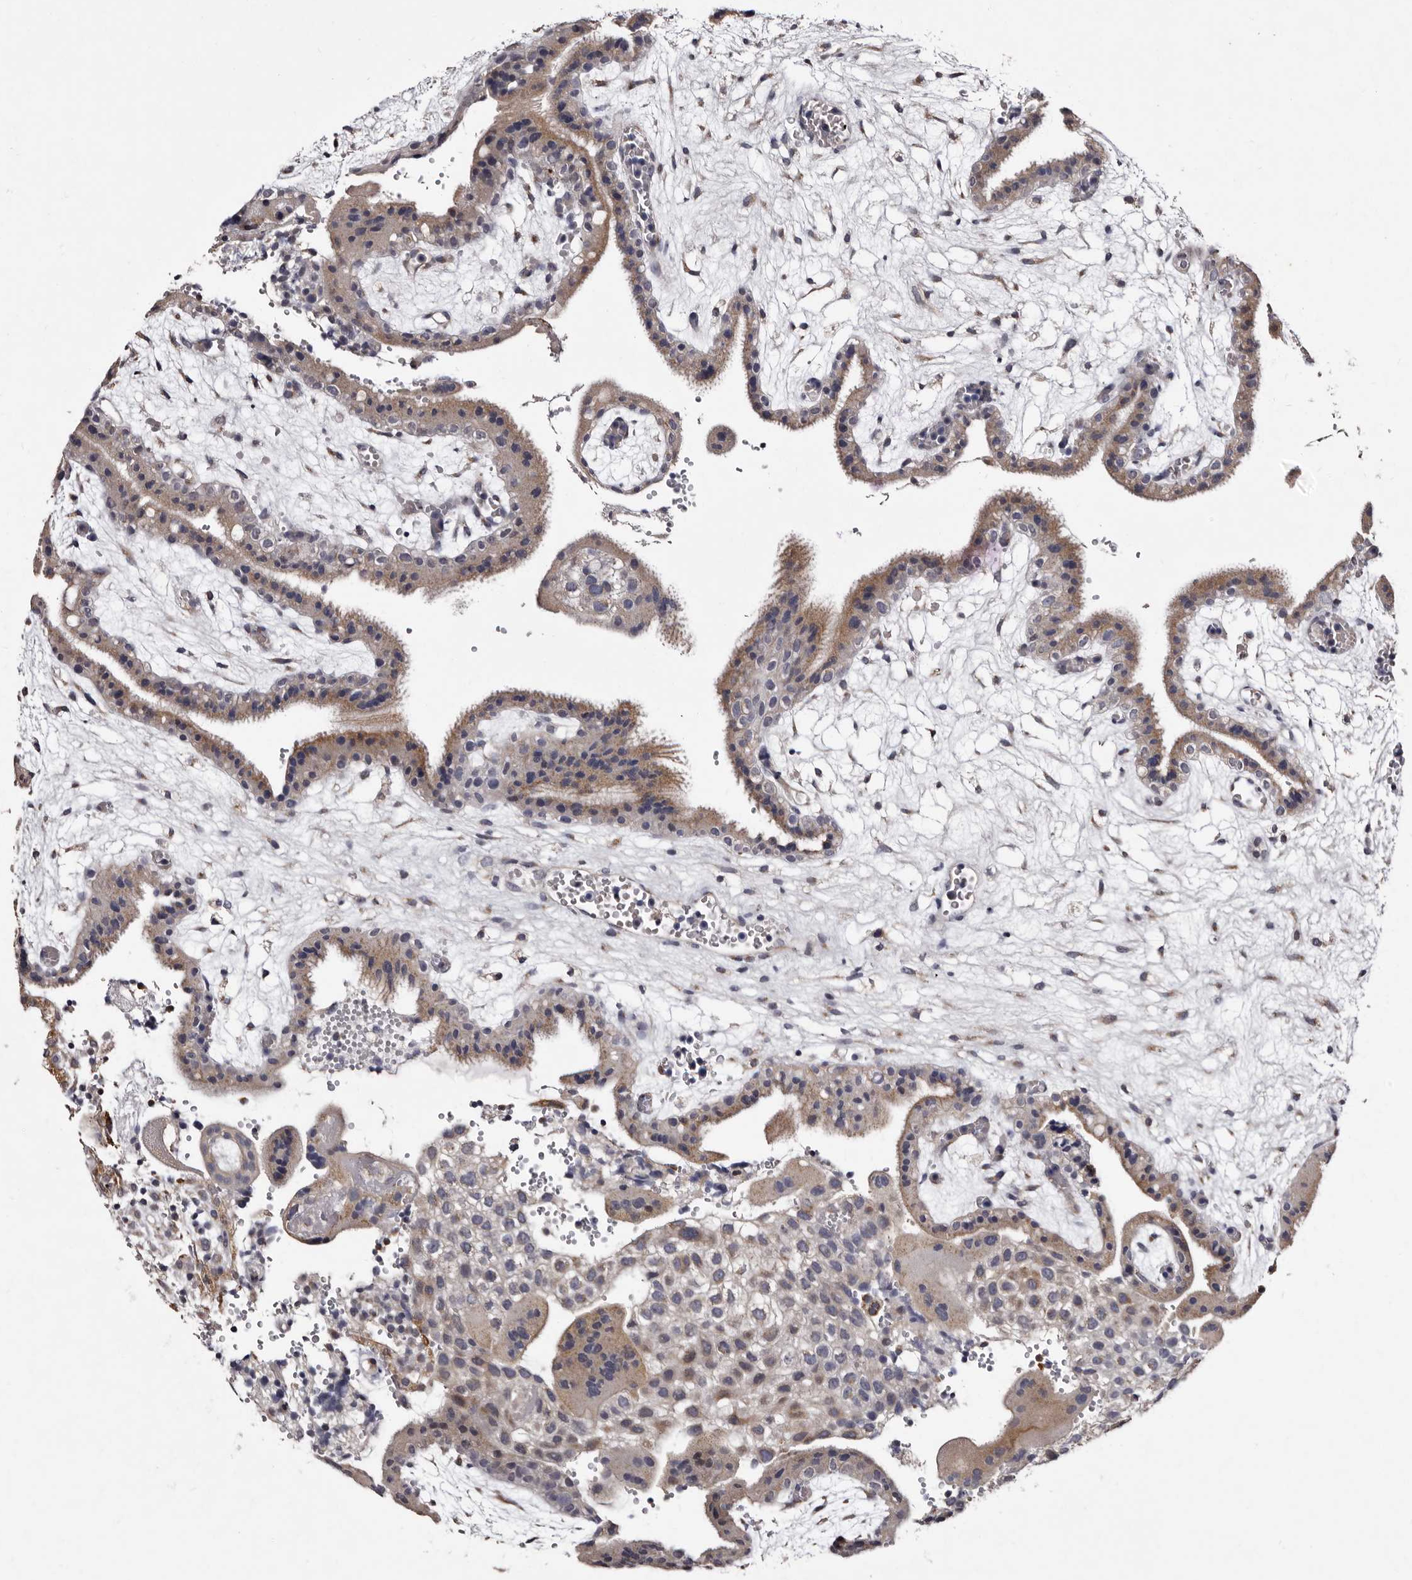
{"staining": {"intensity": "weak", "quantity": "25%-75%", "location": "cytoplasmic/membranous"}, "tissue": "placenta", "cell_type": "Trophoblastic cells", "image_type": "normal", "snomed": [{"axis": "morphology", "description": "Normal tissue, NOS"}, {"axis": "topography", "description": "Placenta"}], "caption": "Immunohistochemical staining of unremarkable placenta reveals low levels of weak cytoplasmic/membranous expression in approximately 25%-75% of trophoblastic cells.", "gene": "DNPH1", "patient": {"sex": "female", "age": 18}}